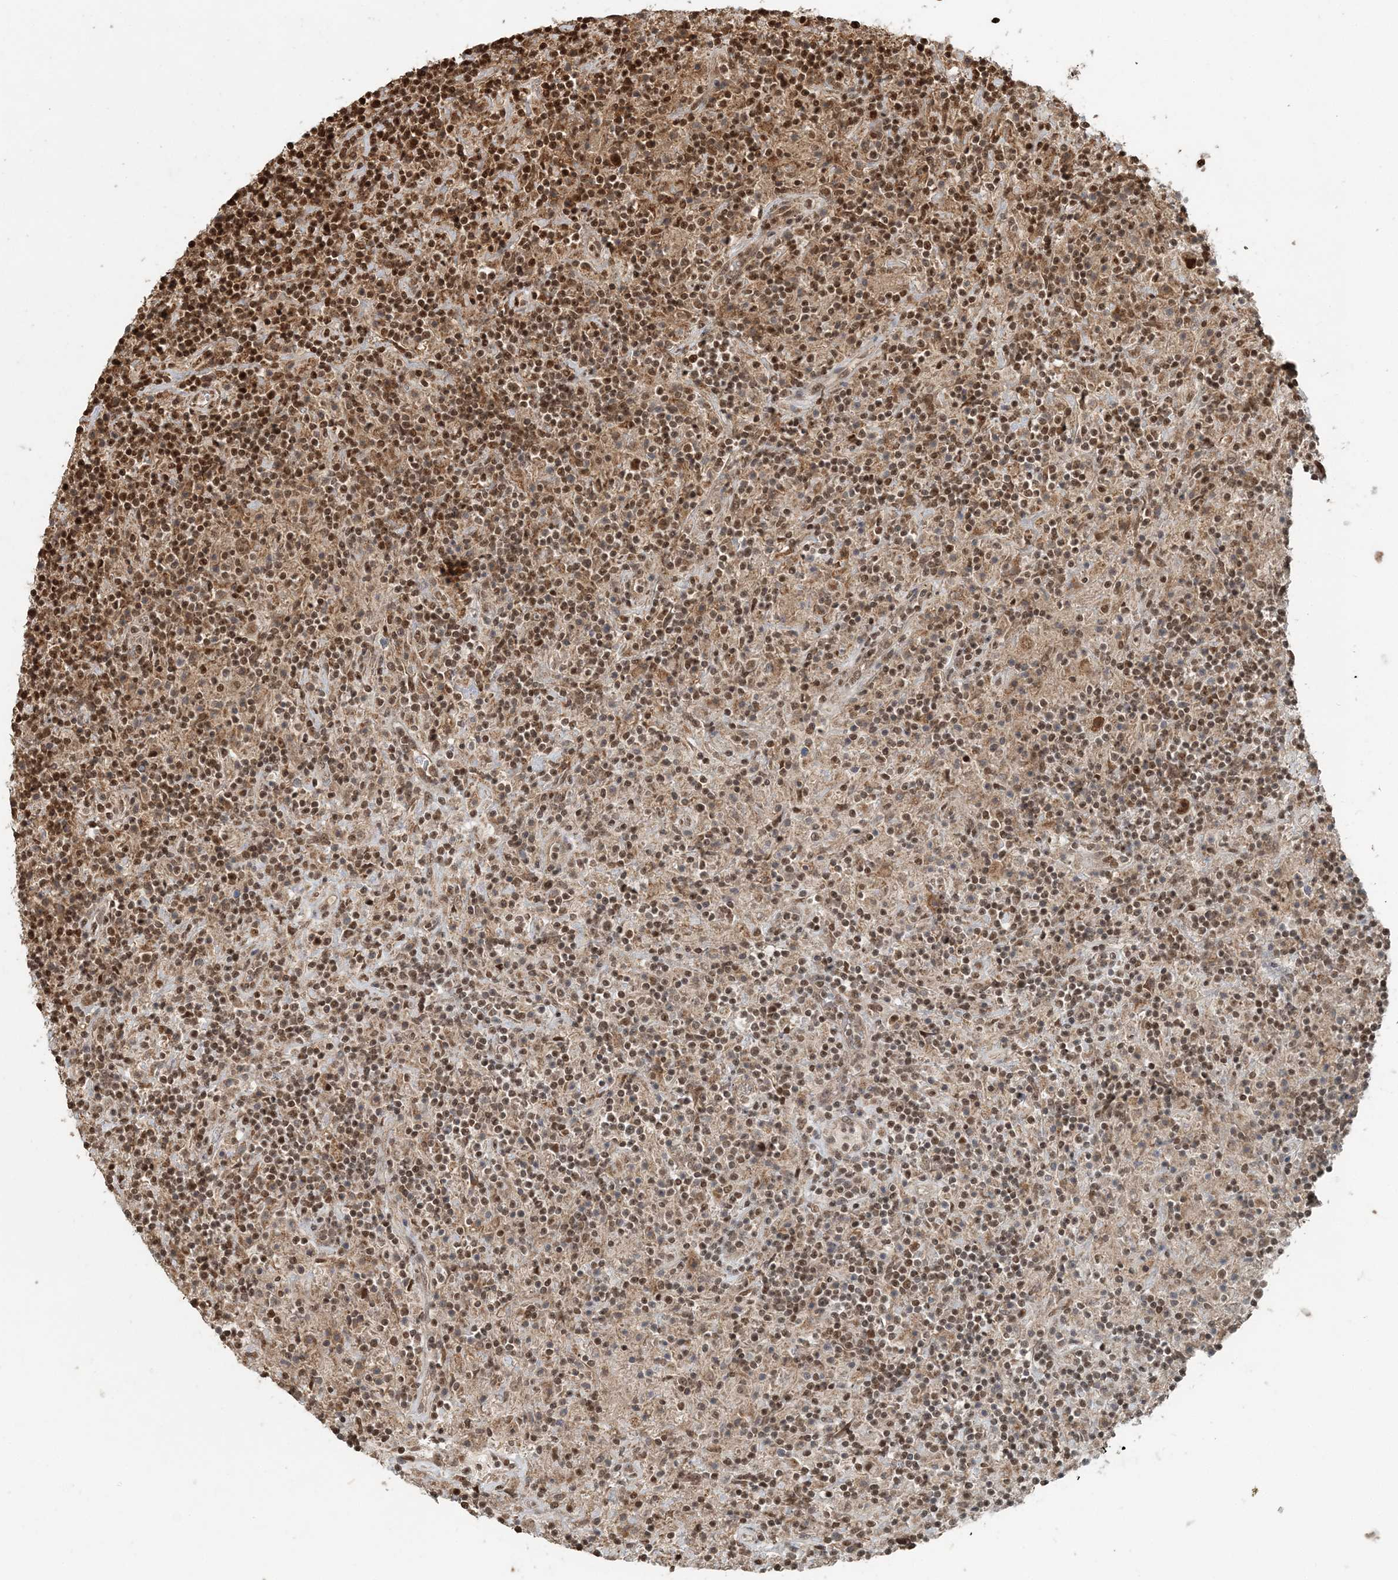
{"staining": {"intensity": "moderate", "quantity": ">75%", "location": "nuclear"}, "tissue": "lymphoma", "cell_type": "Tumor cells", "image_type": "cancer", "snomed": [{"axis": "morphology", "description": "Hodgkin's disease, NOS"}, {"axis": "topography", "description": "Lymph node"}], "caption": "An IHC photomicrograph of neoplastic tissue is shown. Protein staining in brown shows moderate nuclear positivity in Hodgkin's disease within tumor cells. (IHC, brightfield microscopy, high magnification).", "gene": "ARHGAP35", "patient": {"sex": "male", "age": 70}}